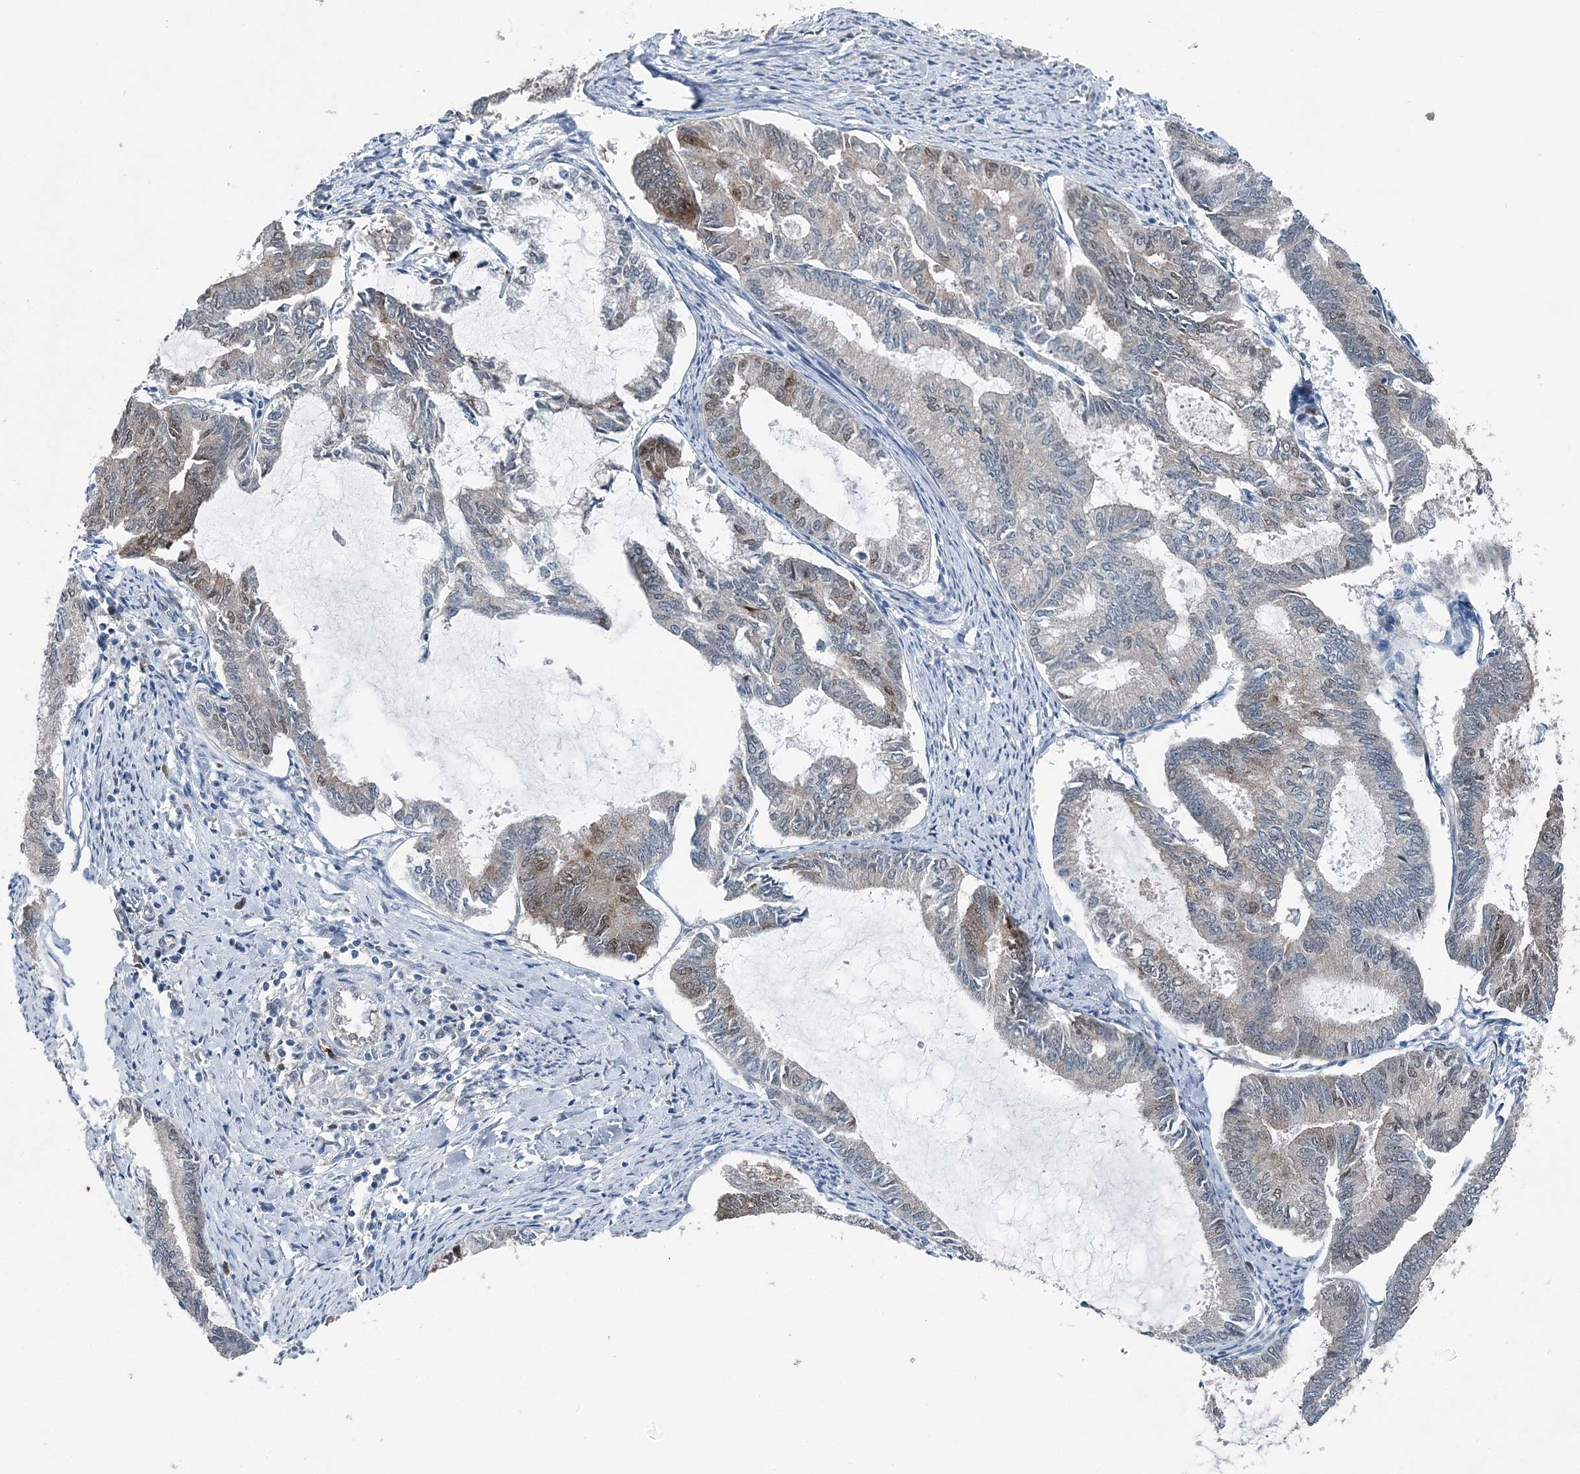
{"staining": {"intensity": "moderate", "quantity": "25%-75%", "location": "cytoplasmic/membranous,nuclear"}, "tissue": "endometrial cancer", "cell_type": "Tumor cells", "image_type": "cancer", "snomed": [{"axis": "morphology", "description": "Adenocarcinoma, NOS"}, {"axis": "topography", "description": "Endometrium"}], "caption": "Moderate cytoplasmic/membranous and nuclear staining for a protein is seen in approximately 25%-75% of tumor cells of endometrial cancer using IHC.", "gene": "HAT1", "patient": {"sex": "female", "age": 86}}